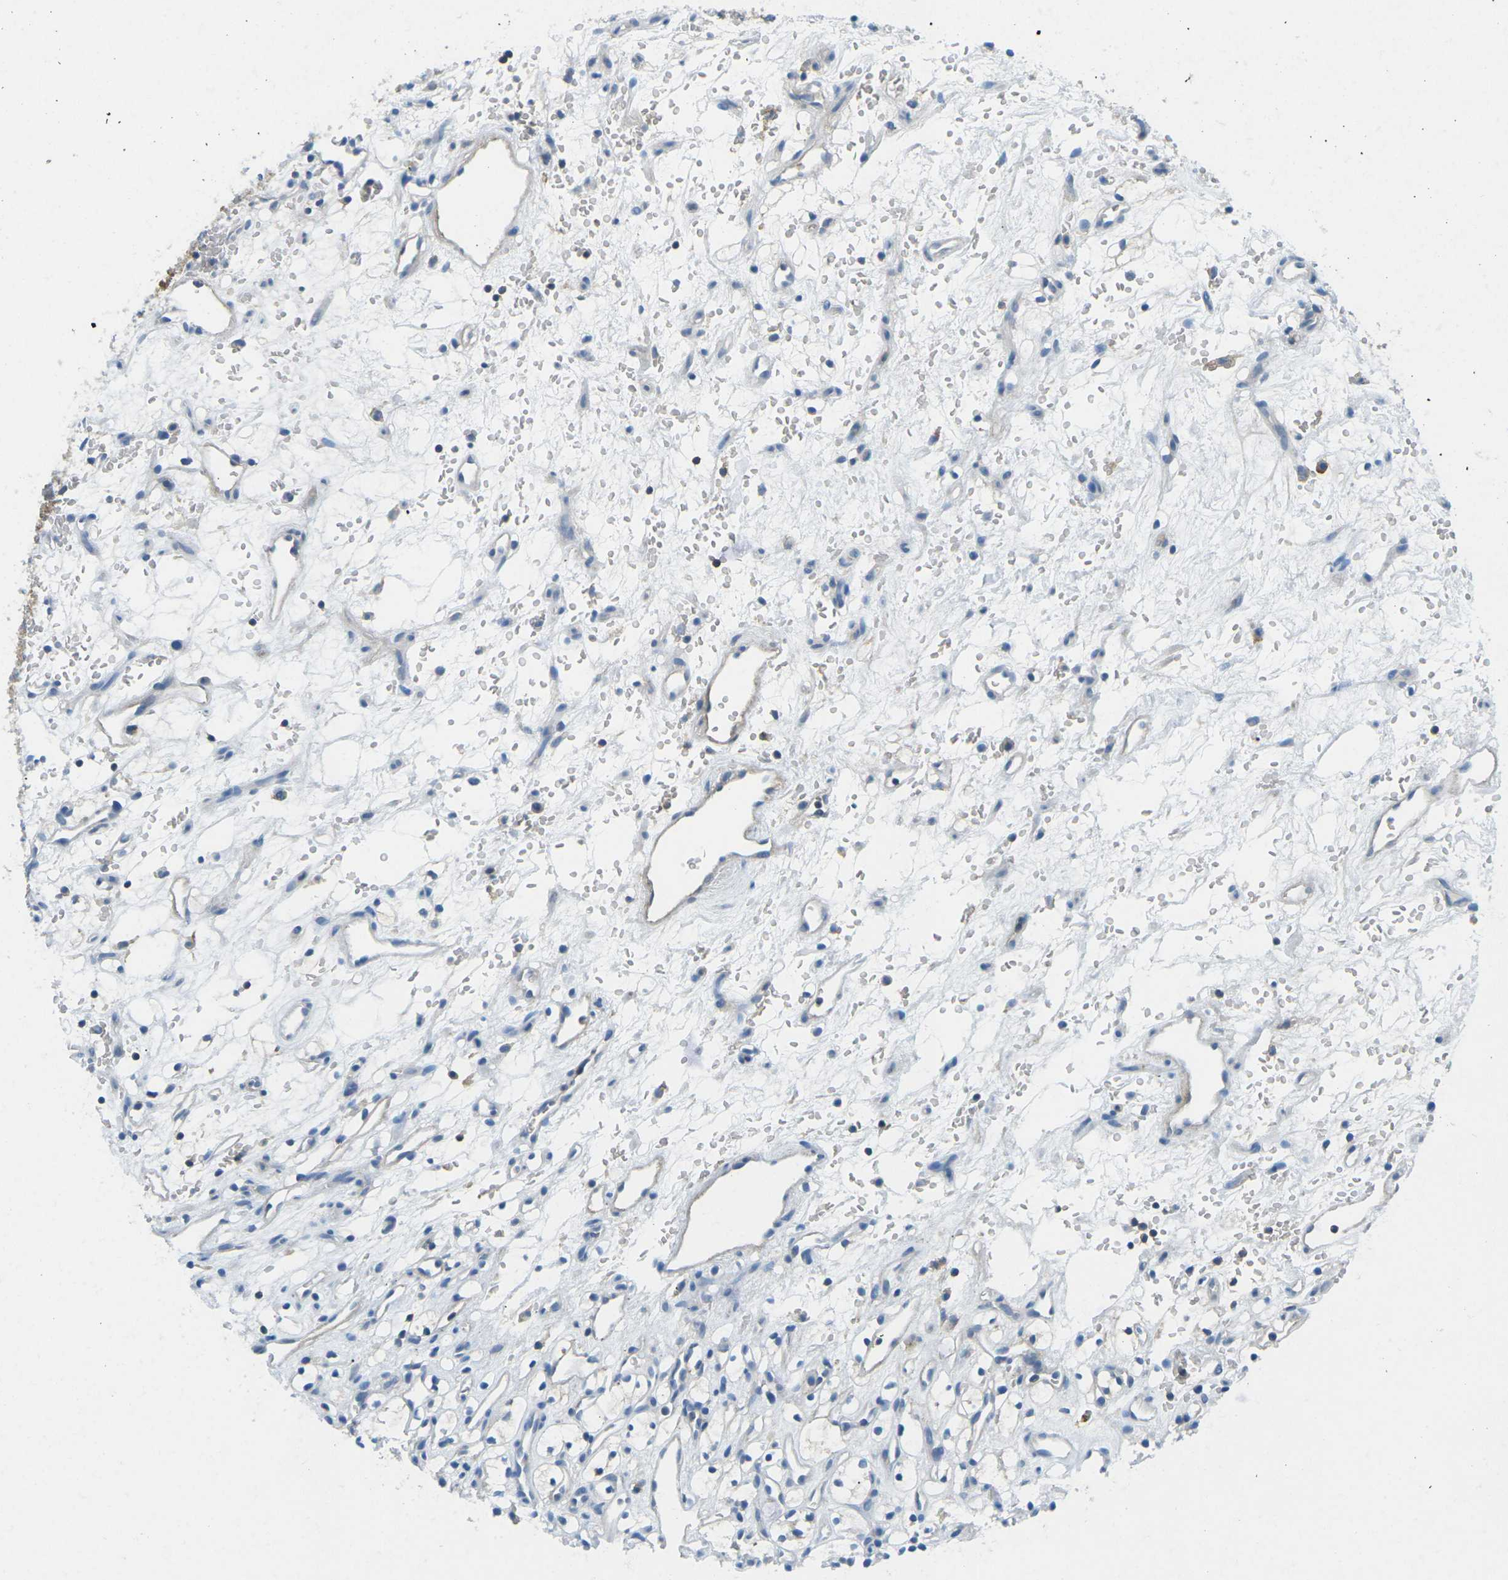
{"staining": {"intensity": "negative", "quantity": "none", "location": "none"}, "tissue": "renal cancer", "cell_type": "Tumor cells", "image_type": "cancer", "snomed": [{"axis": "morphology", "description": "Adenocarcinoma, NOS"}, {"axis": "topography", "description": "Kidney"}], "caption": "Immunohistochemistry of adenocarcinoma (renal) exhibits no positivity in tumor cells.", "gene": "CD47", "patient": {"sex": "female", "age": 60}}